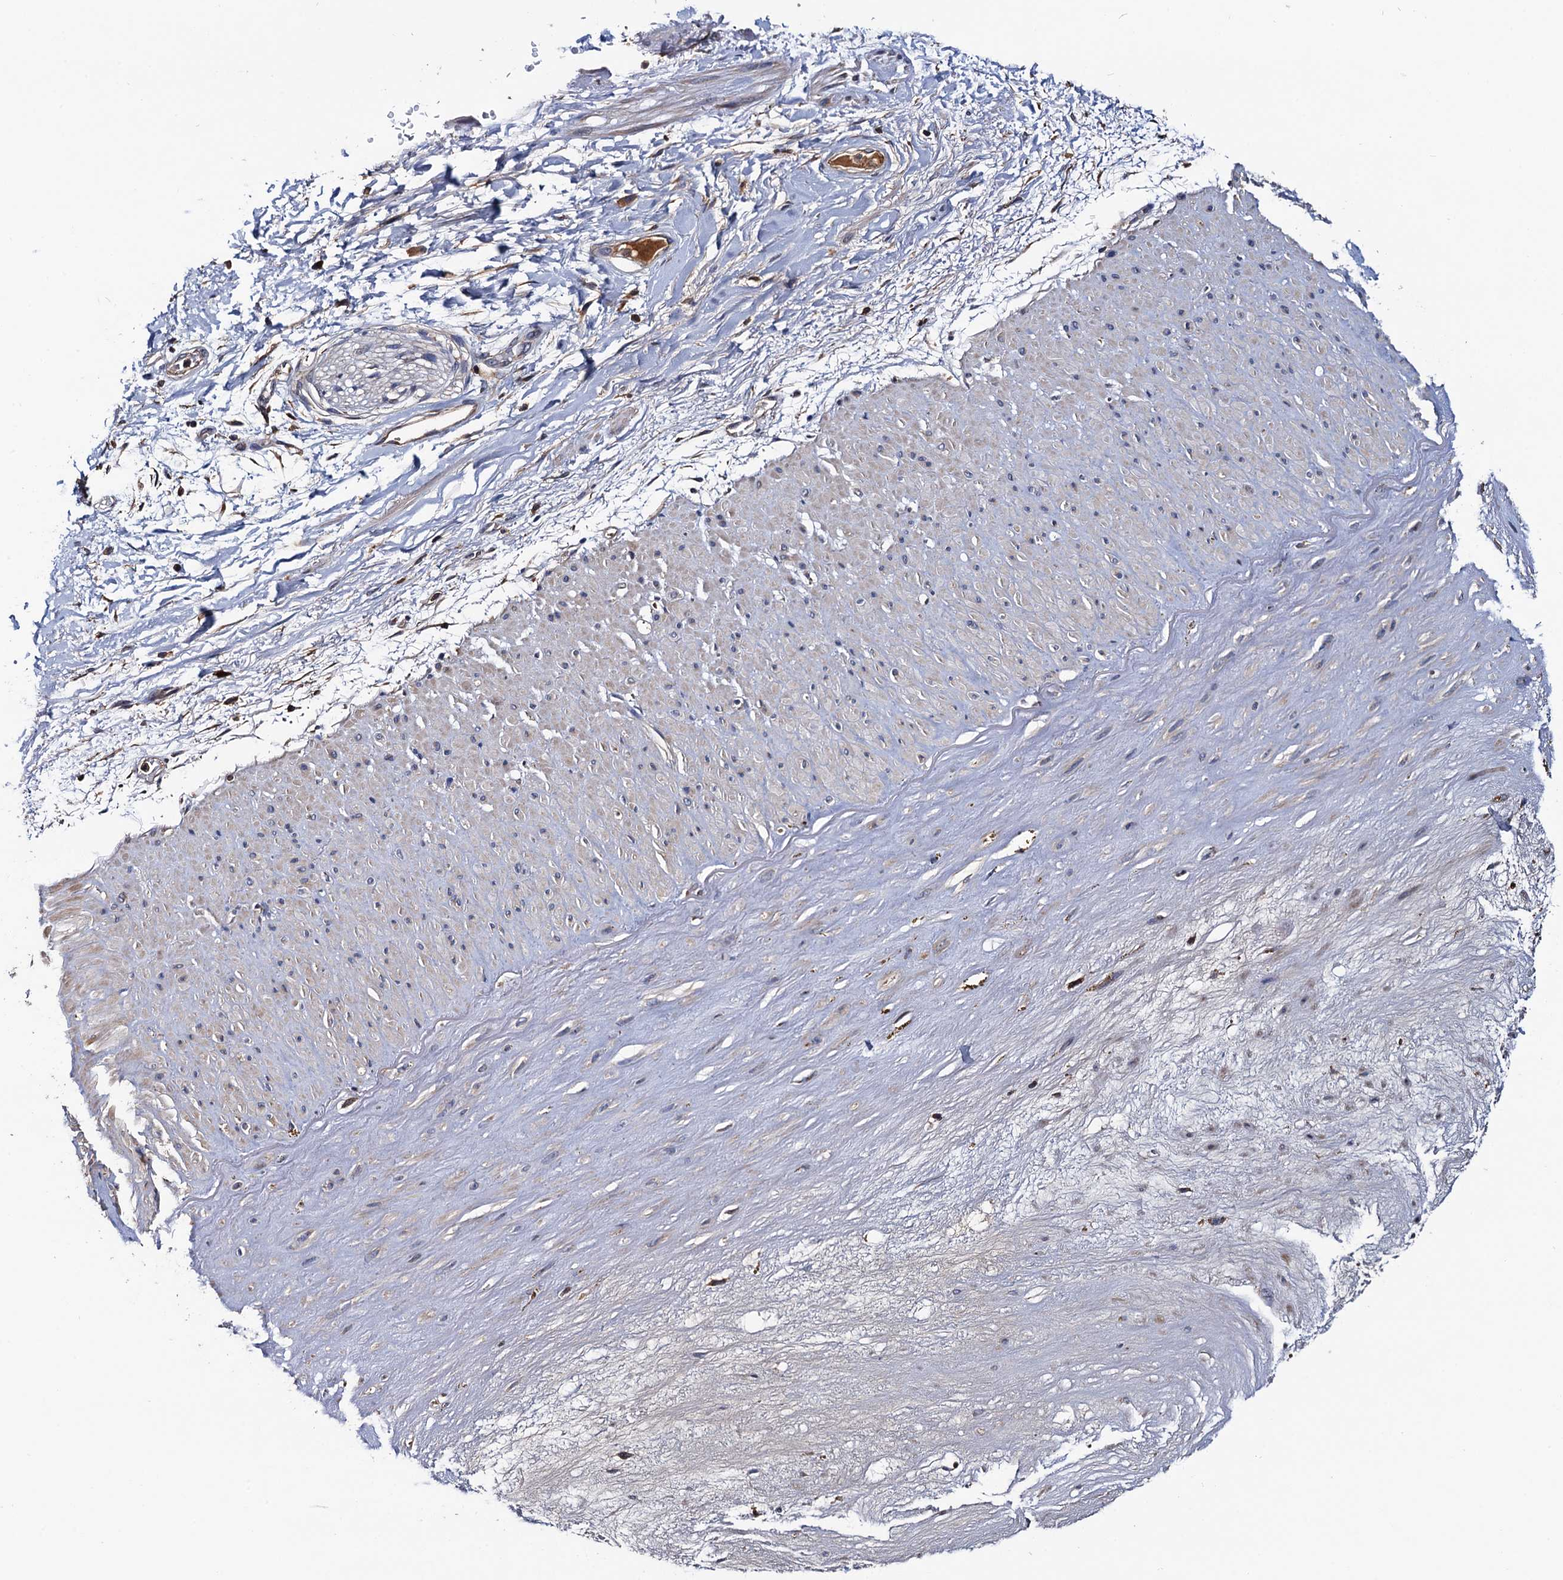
{"staining": {"intensity": "negative", "quantity": "none", "location": "none"}, "tissue": "adipose tissue", "cell_type": "Adipocytes", "image_type": "normal", "snomed": [{"axis": "morphology", "description": "Normal tissue, NOS"}, {"axis": "topography", "description": "Soft tissue"}], "caption": "This is a image of immunohistochemistry staining of normal adipose tissue, which shows no staining in adipocytes.", "gene": "RGS11", "patient": {"sex": "male", "age": 72}}